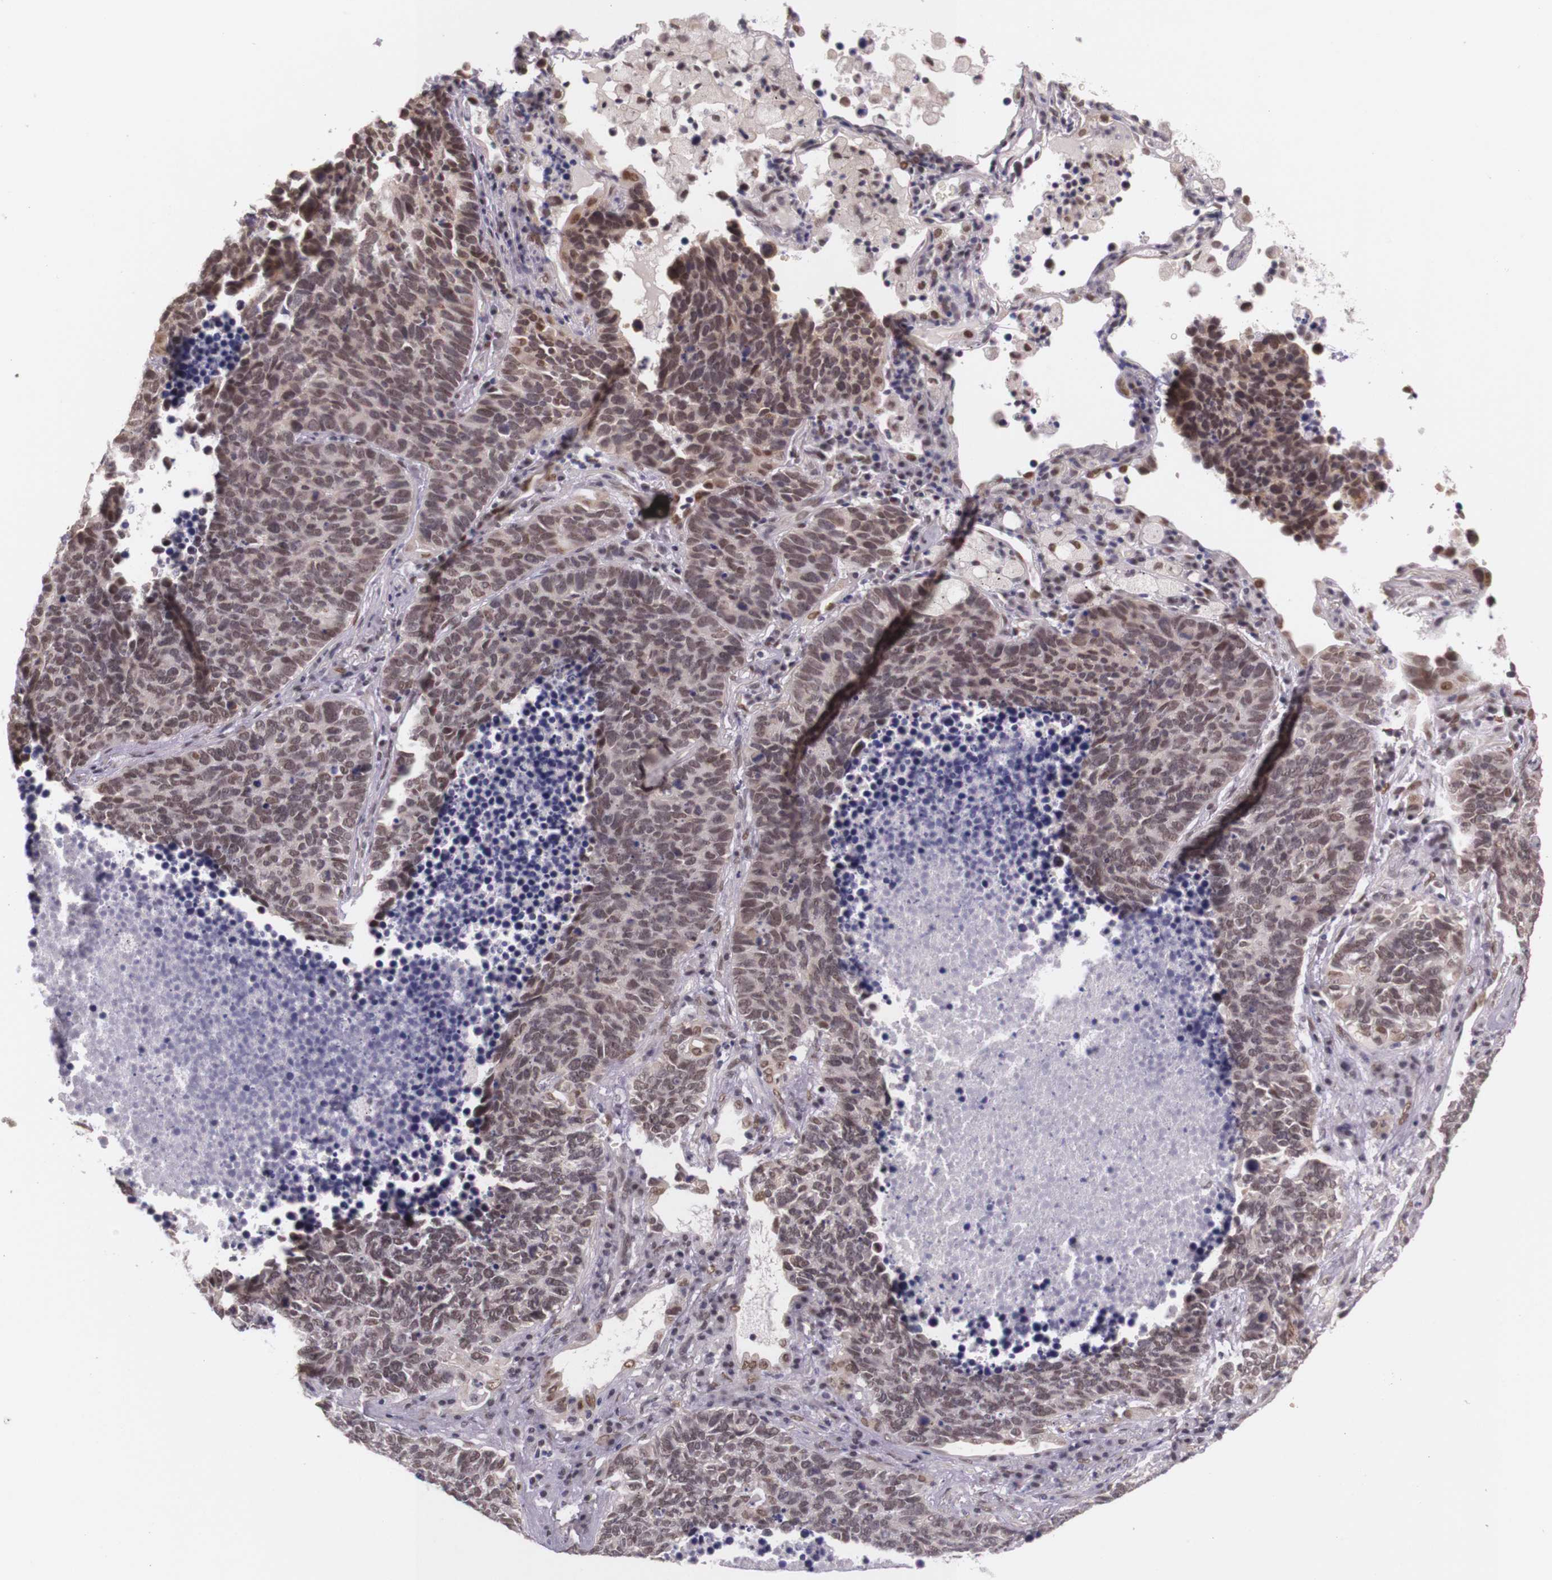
{"staining": {"intensity": "weak", "quantity": "25%-75%", "location": "nuclear"}, "tissue": "lung cancer", "cell_type": "Tumor cells", "image_type": "cancer", "snomed": [{"axis": "morphology", "description": "Neoplasm, malignant, NOS"}, {"axis": "topography", "description": "Lung"}], "caption": "The immunohistochemical stain labels weak nuclear positivity in tumor cells of lung cancer tissue.", "gene": "WDR13", "patient": {"sex": "female", "age": 75}}